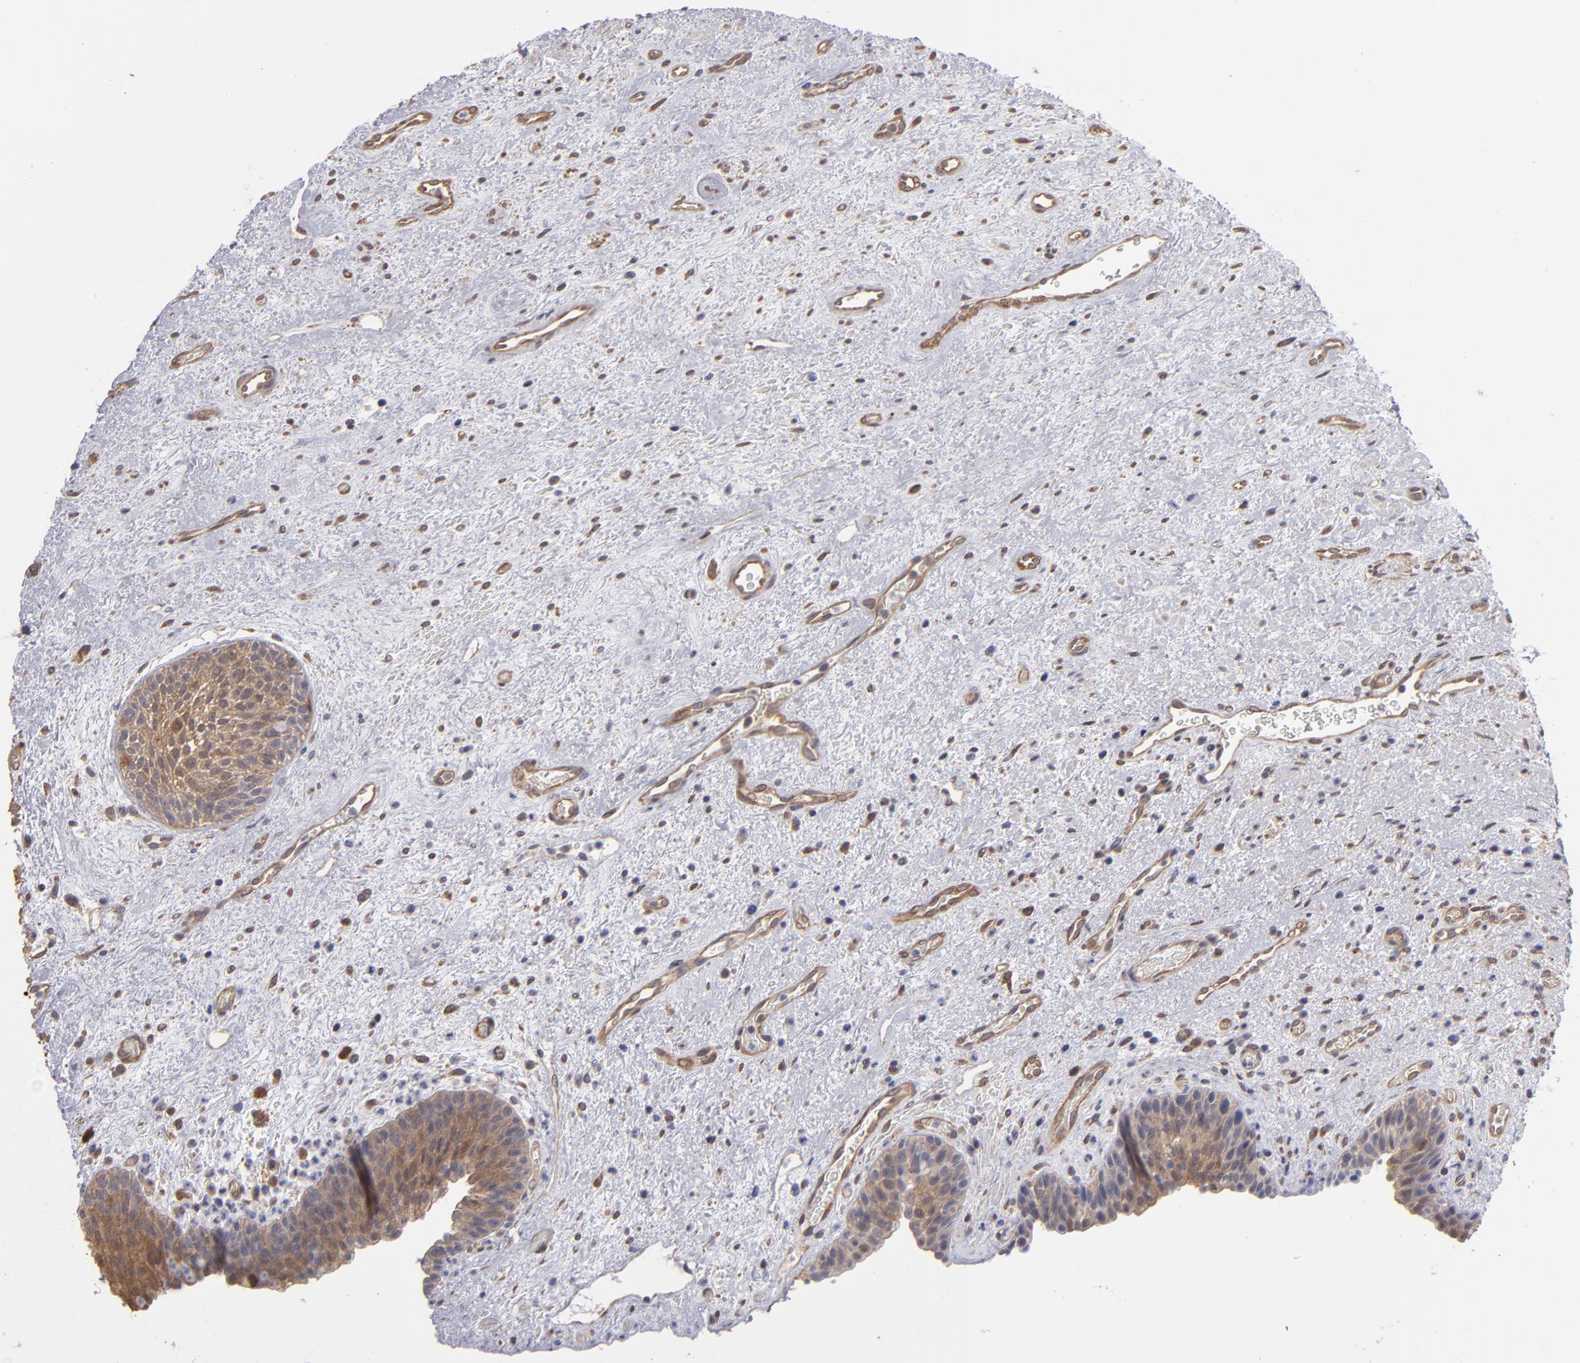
{"staining": {"intensity": "moderate", "quantity": ">75%", "location": "cytoplasmic/membranous"}, "tissue": "urinary bladder", "cell_type": "Urothelial cells", "image_type": "normal", "snomed": [{"axis": "morphology", "description": "Normal tissue, NOS"}, {"axis": "topography", "description": "Urinary bladder"}], "caption": "Protein expression analysis of normal urinary bladder displays moderate cytoplasmic/membranous expression in approximately >75% of urothelial cells.", "gene": "NDRG2", "patient": {"sex": "male", "age": 48}}